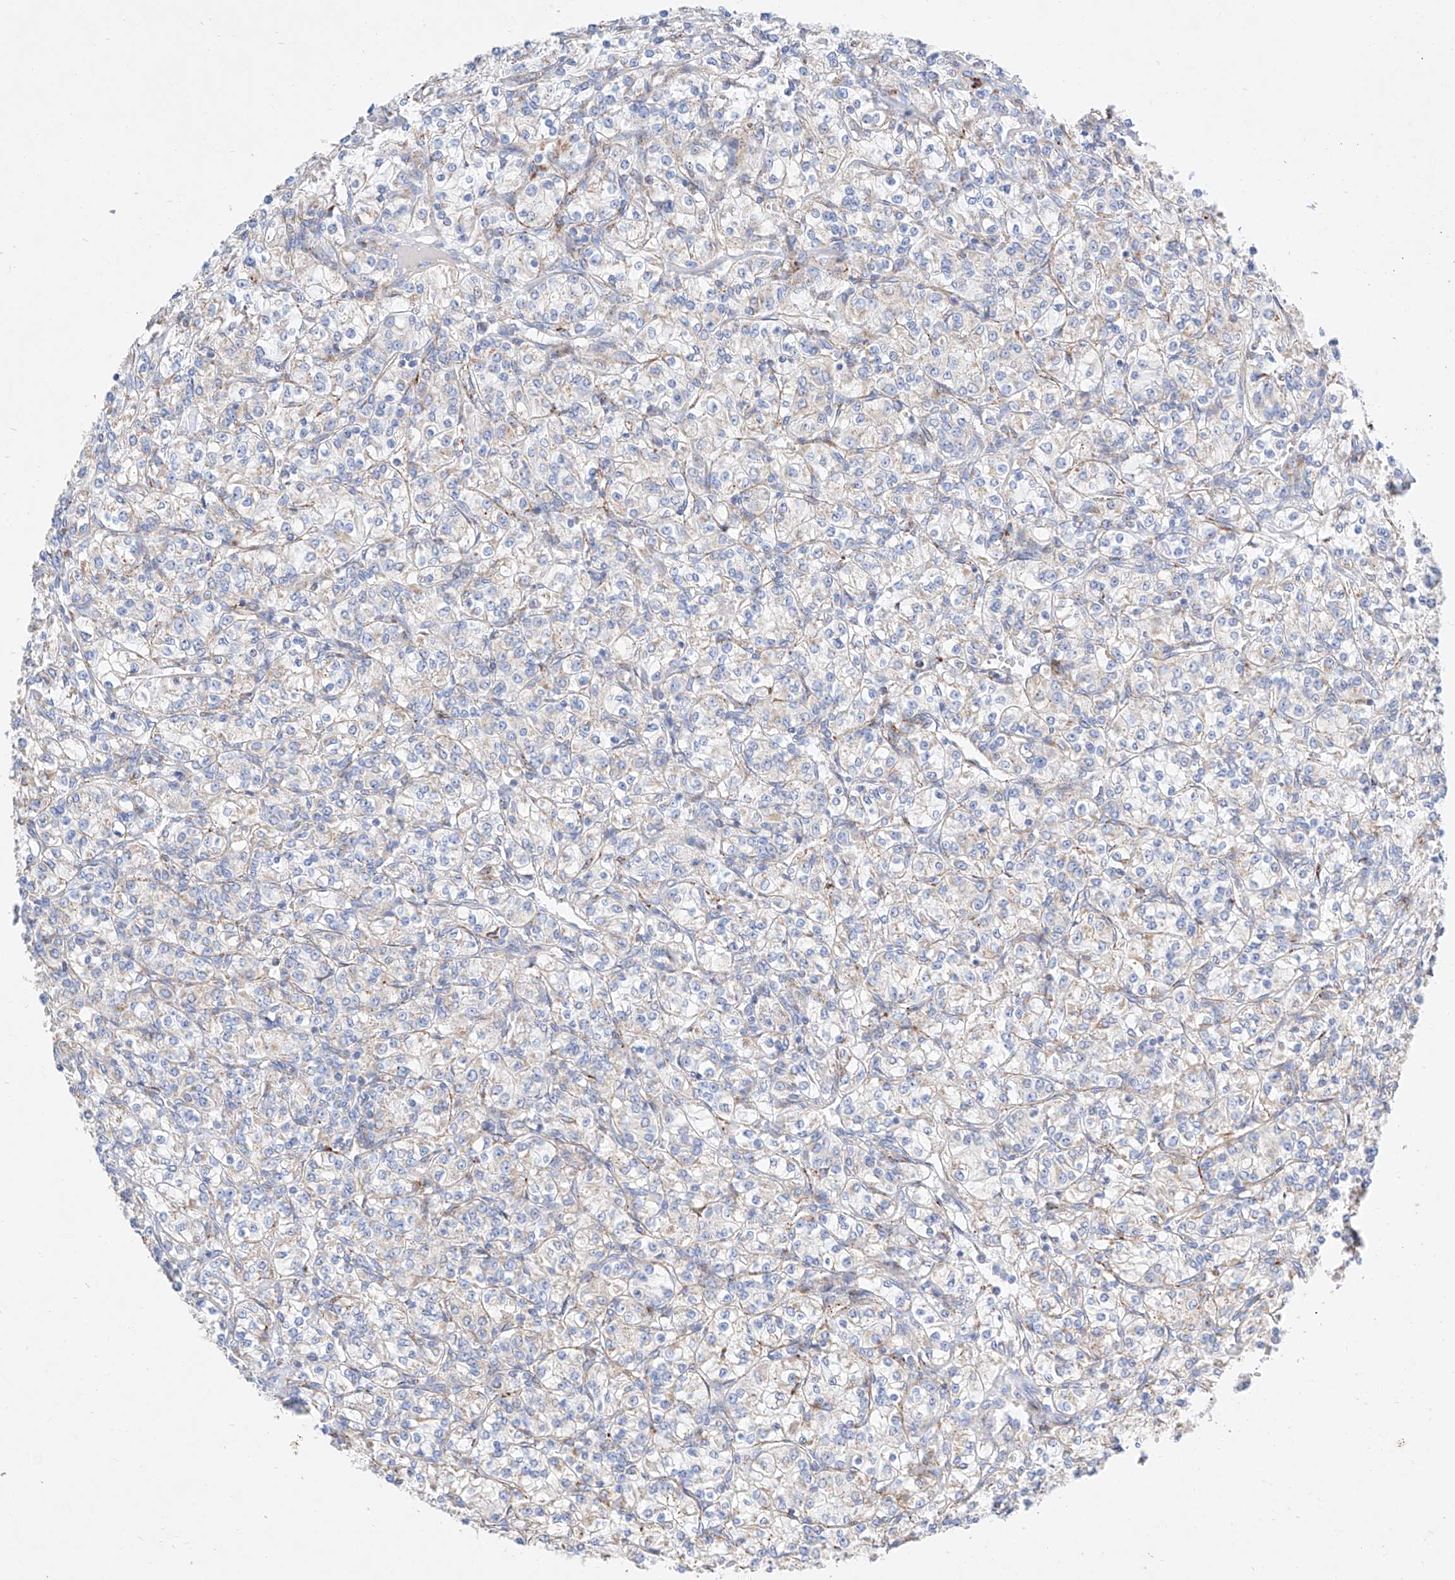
{"staining": {"intensity": "weak", "quantity": "<25%", "location": "cytoplasmic/membranous"}, "tissue": "renal cancer", "cell_type": "Tumor cells", "image_type": "cancer", "snomed": [{"axis": "morphology", "description": "Adenocarcinoma, NOS"}, {"axis": "topography", "description": "Kidney"}], "caption": "Human renal cancer stained for a protein using IHC exhibits no staining in tumor cells.", "gene": "C6orf62", "patient": {"sex": "male", "age": 77}}